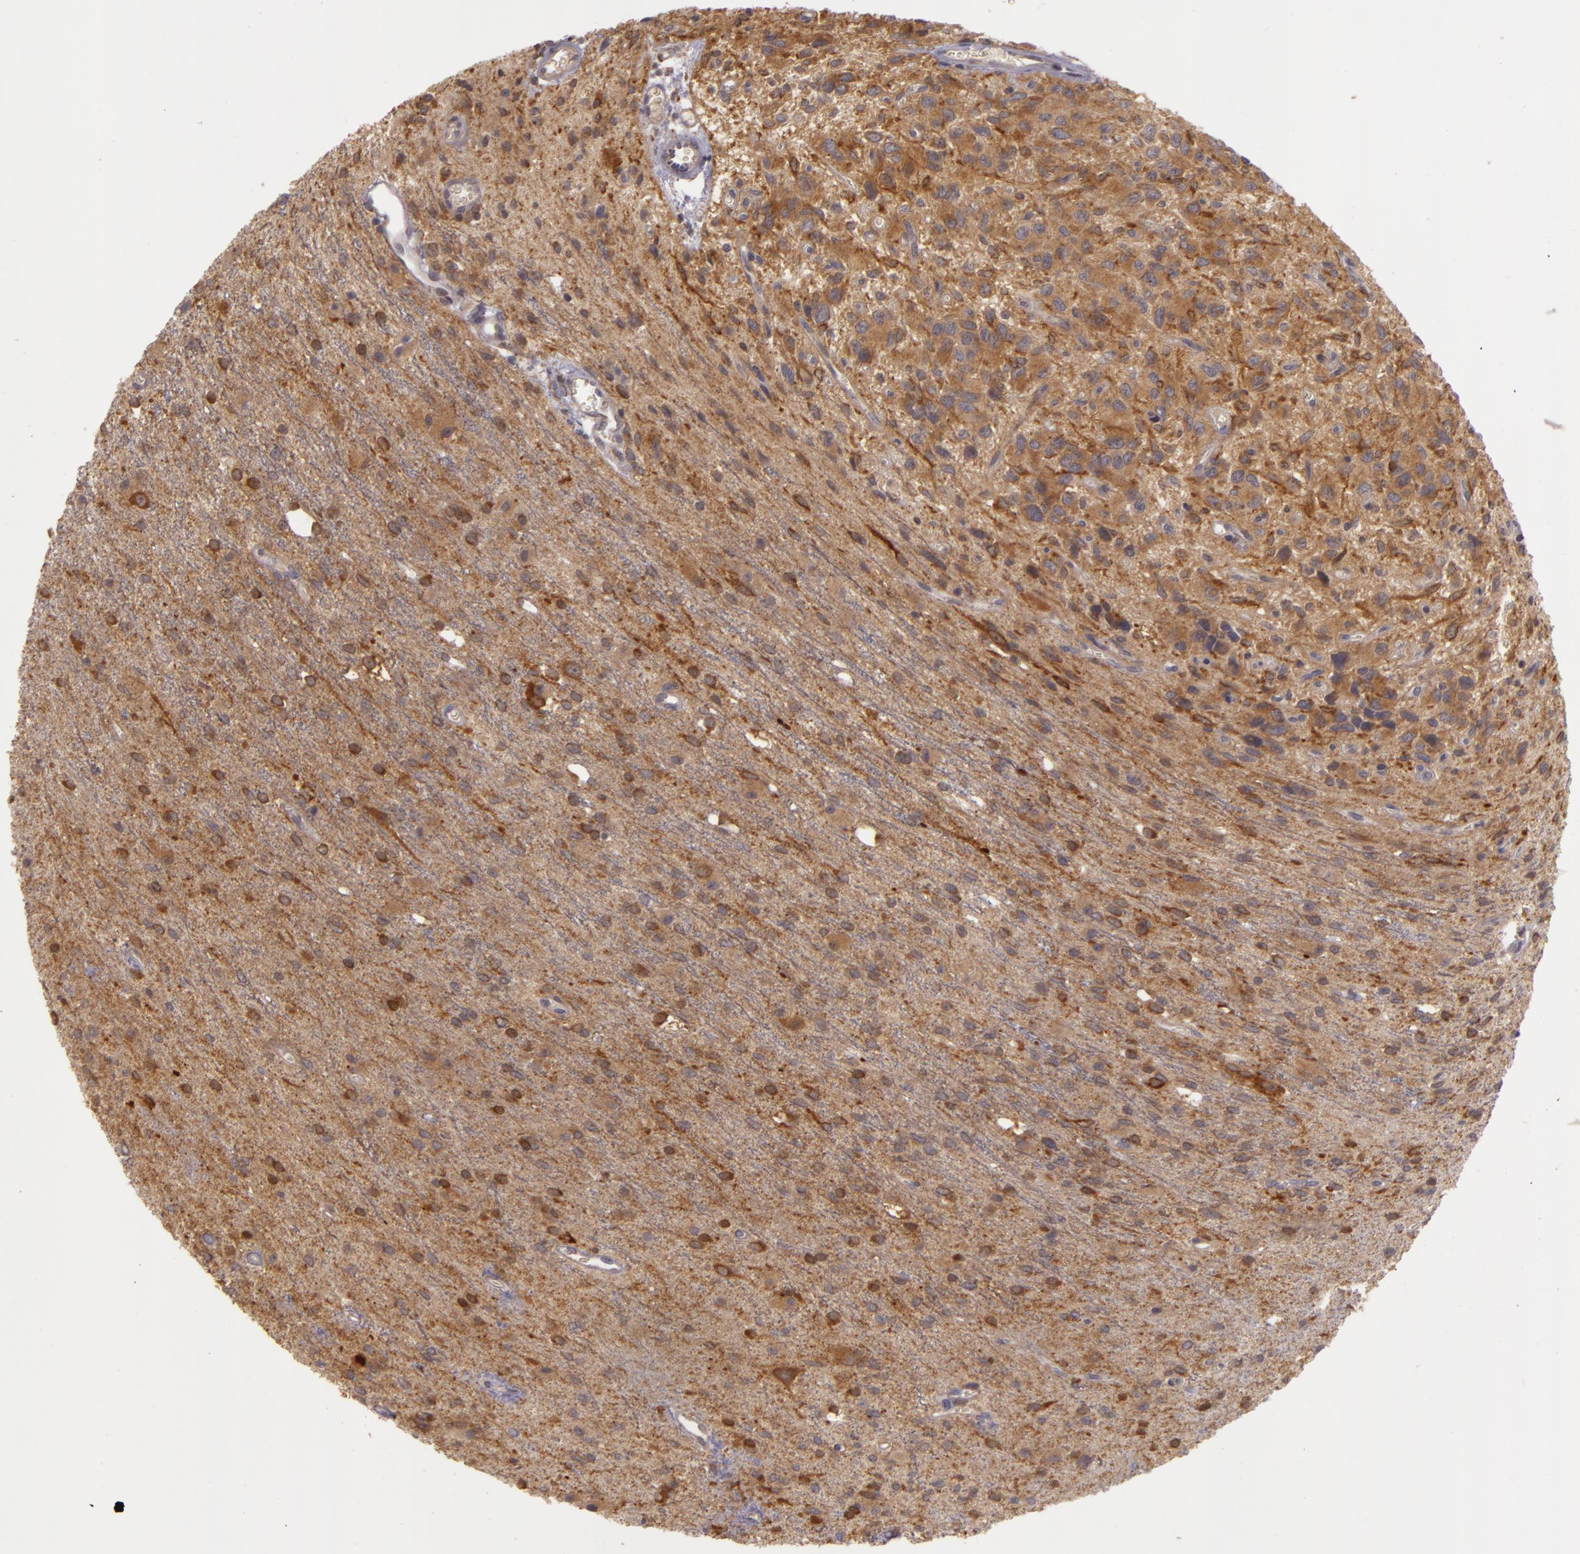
{"staining": {"intensity": "moderate", "quantity": ">75%", "location": "cytoplasmic/membranous"}, "tissue": "glioma", "cell_type": "Tumor cells", "image_type": "cancer", "snomed": [{"axis": "morphology", "description": "Glioma, malignant, Low grade"}, {"axis": "topography", "description": "Brain"}], "caption": "Protein expression analysis of glioma shows moderate cytoplasmic/membranous staining in about >75% of tumor cells.", "gene": "PPP1R3F", "patient": {"sex": "female", "age": 15}}